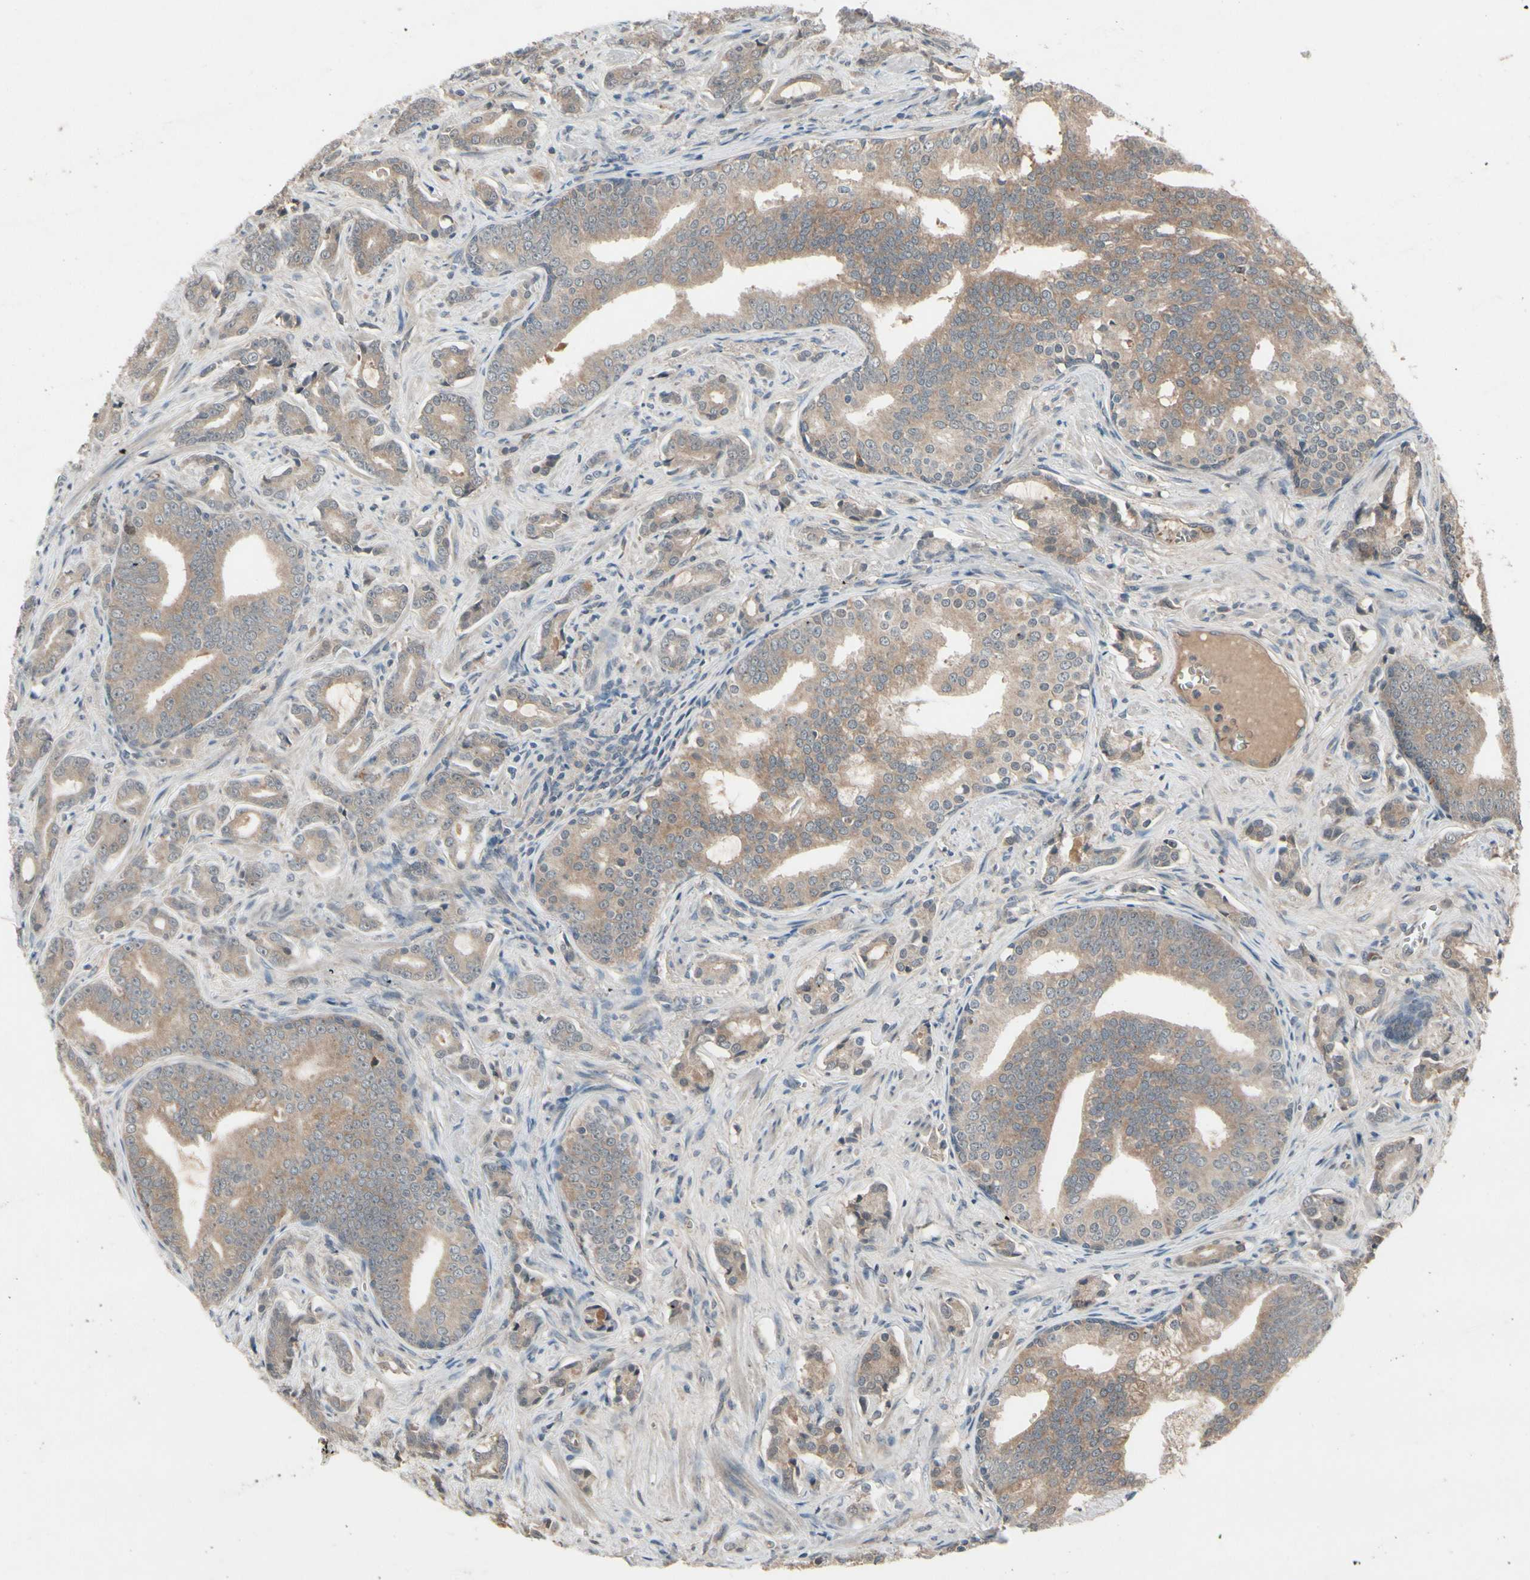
{"staining": {"intensity": "moderate", "quantity": ">75%", "location": "cytoplasmic/membranous"}, "tissue": "prostate cancer", "cell_type": "Tumor cells", "image_type": "cancer", "snomed": [{"axis": "morphology", "description": "Adenocarcinoma, Low grade"}, {"axis": "topography", "description": "Prostate"}], "caption": "Brown immunohistochemical staining in human adenocarcinoma (low-grade) (prostate) displays moderate cytoplasmic/membranous expression in about >75% of tumor cells.", "gene": "NSF", "patient": {"sex": "male", "age": 58}}